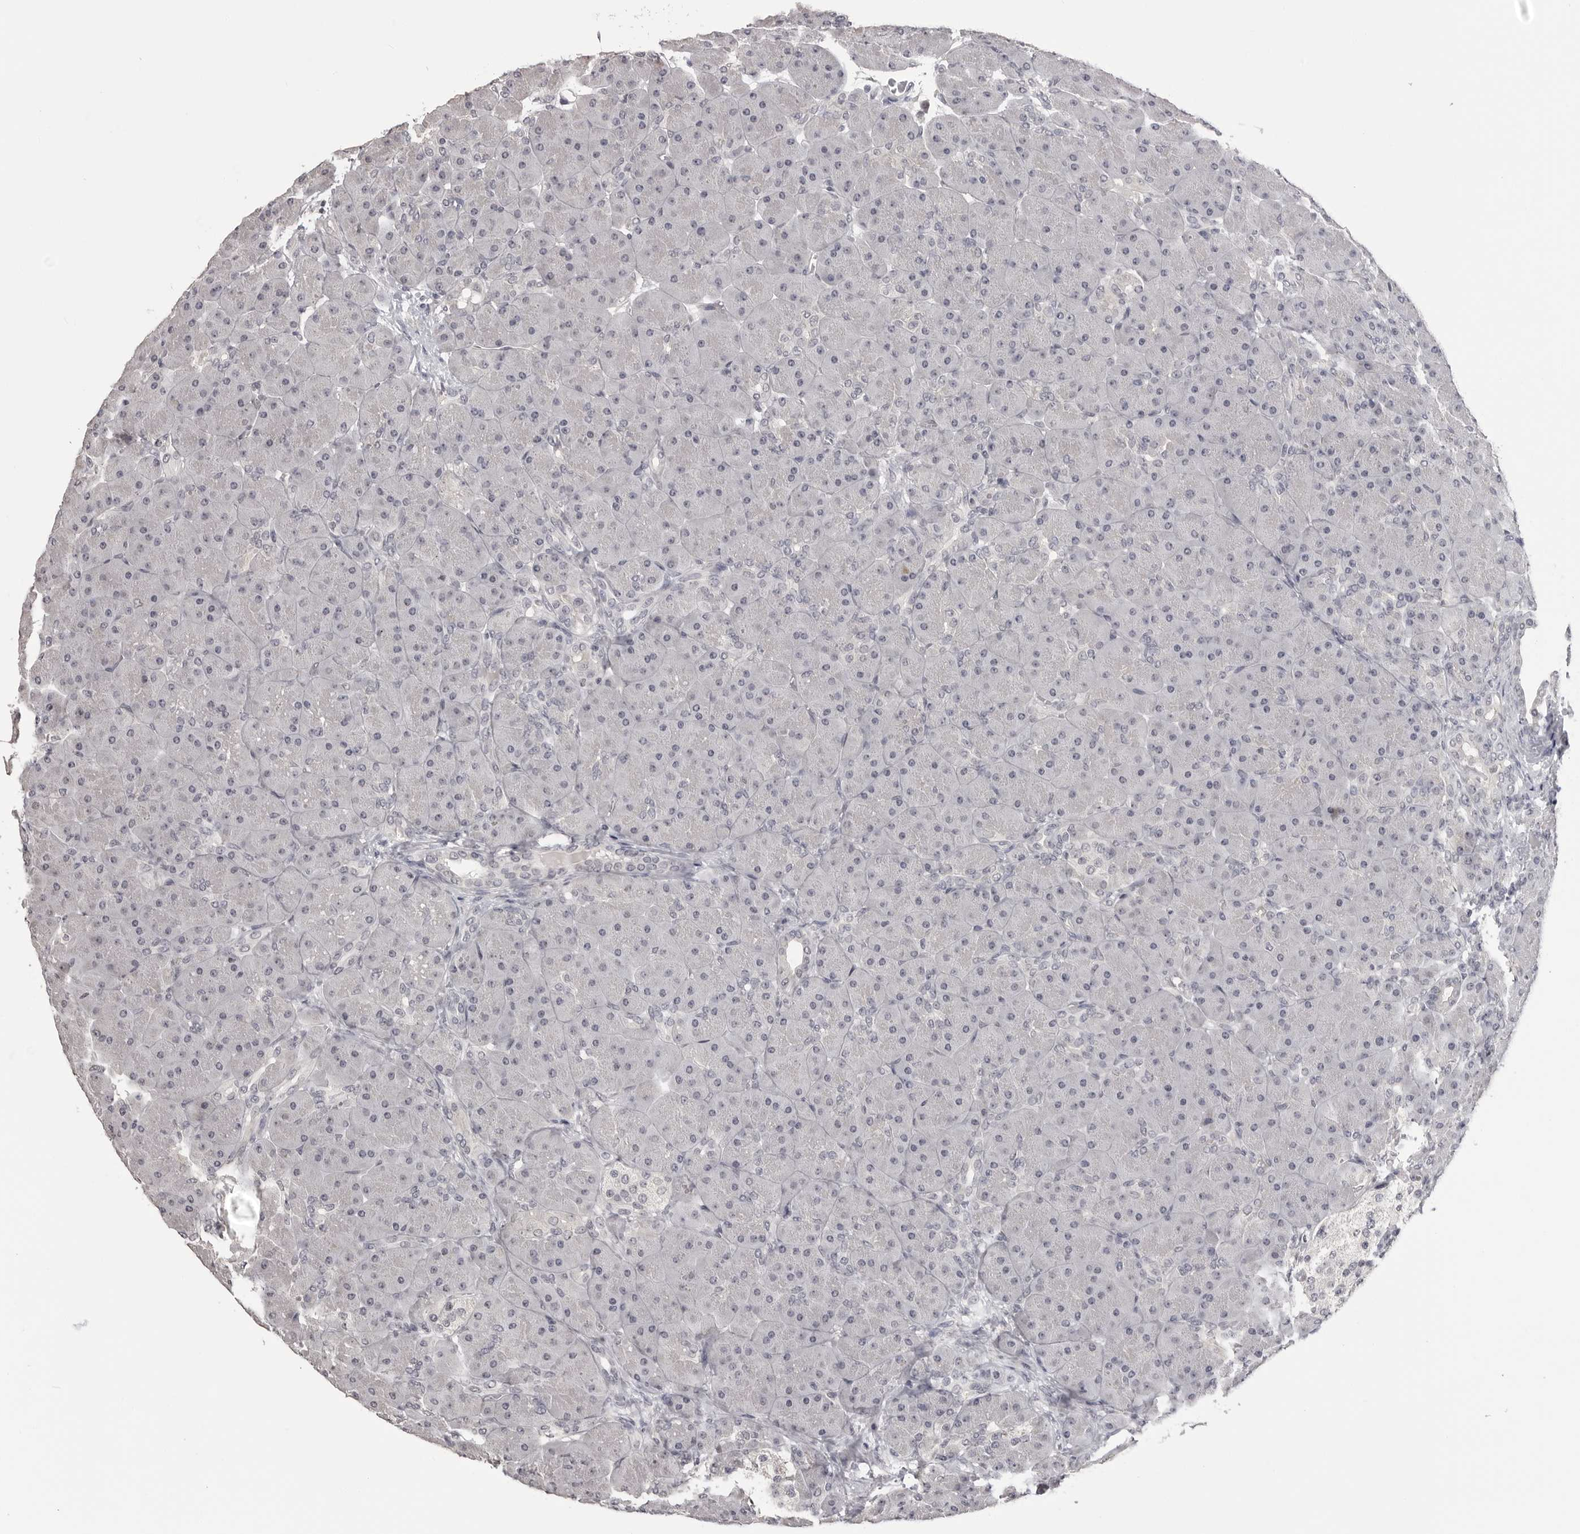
{"staining": {"intensity": "negative", "quantity": "none", "location": "none"}, "tissue": "pancreas", "cell_type": "Exocrine glandular cells", "image_type": "normal", "snomed": [{"axis": "morphology", "description": "Normal tissue, NOS"}, {"axis": "topography", "description": "Pancreas"}], "caption": "Human pancreas stained for a protein using IHC reveals no expression in exocrine glandular cells.", "gene": "GPN2", "patient": {"sex": "male", "age": 66}}